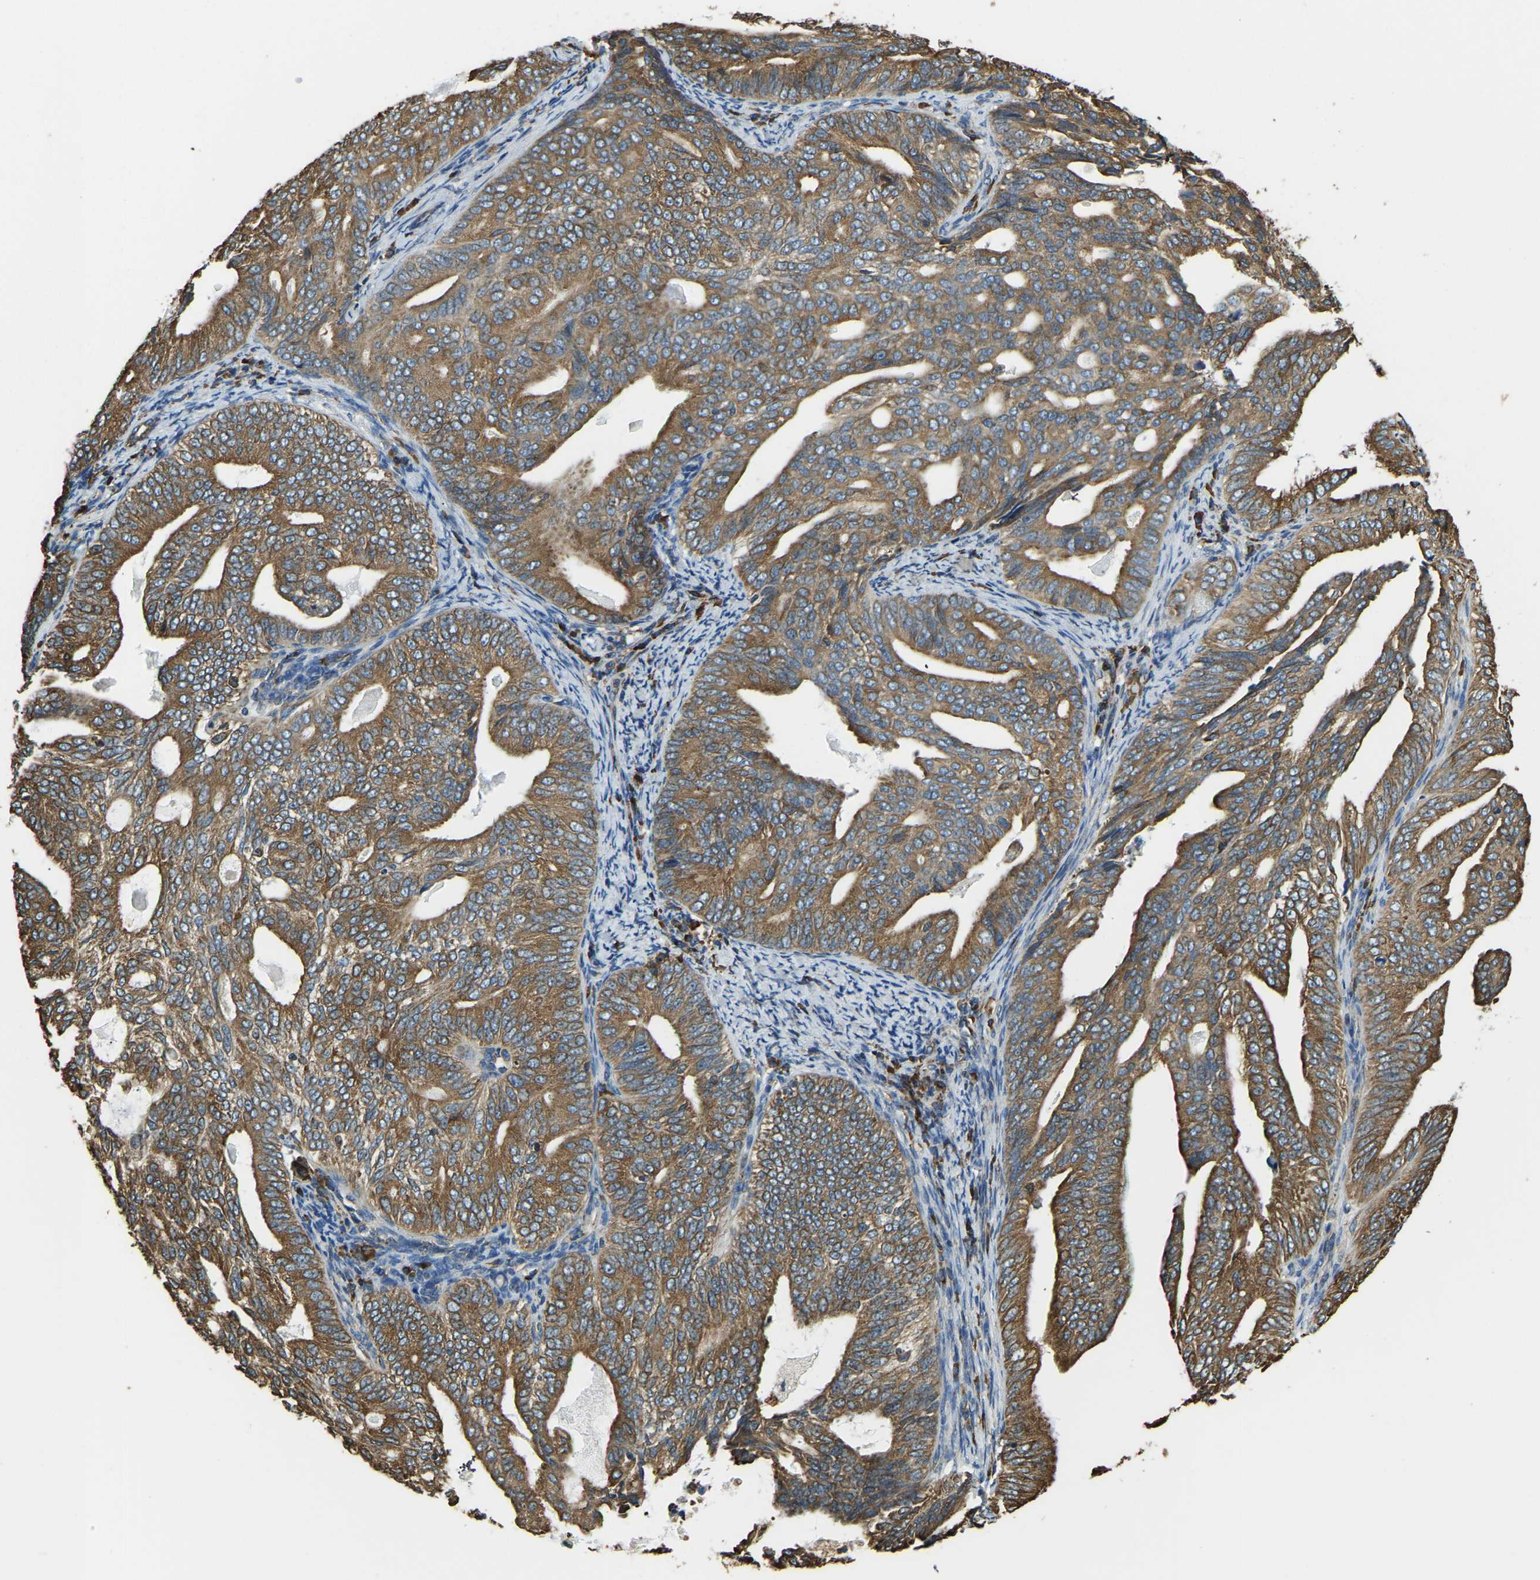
{"staining": {"intensity": "moderate", "quantity": ">75%", "location": "cytoplasmic/membranous"}, "tissue": "endometrial cancer", "cell_type": "Tumor cells", "image_type": "cancer", "snomed": [{"axis": "morphology", "description": "Adenocarcinoma, NOS"}, {"axis": "topography", "description": "Endometrium"}], "caption": "Immunohistochemistry (IHC) (DAB (3,3'-diaminobenzidine)) staining of human endometrial cancer demonstrates moderate cytoplasmic/membranous protein expression in about >75% of tumor cells.", "gene": "RNF115", "patient": {"sex": "female", "age": 58}}